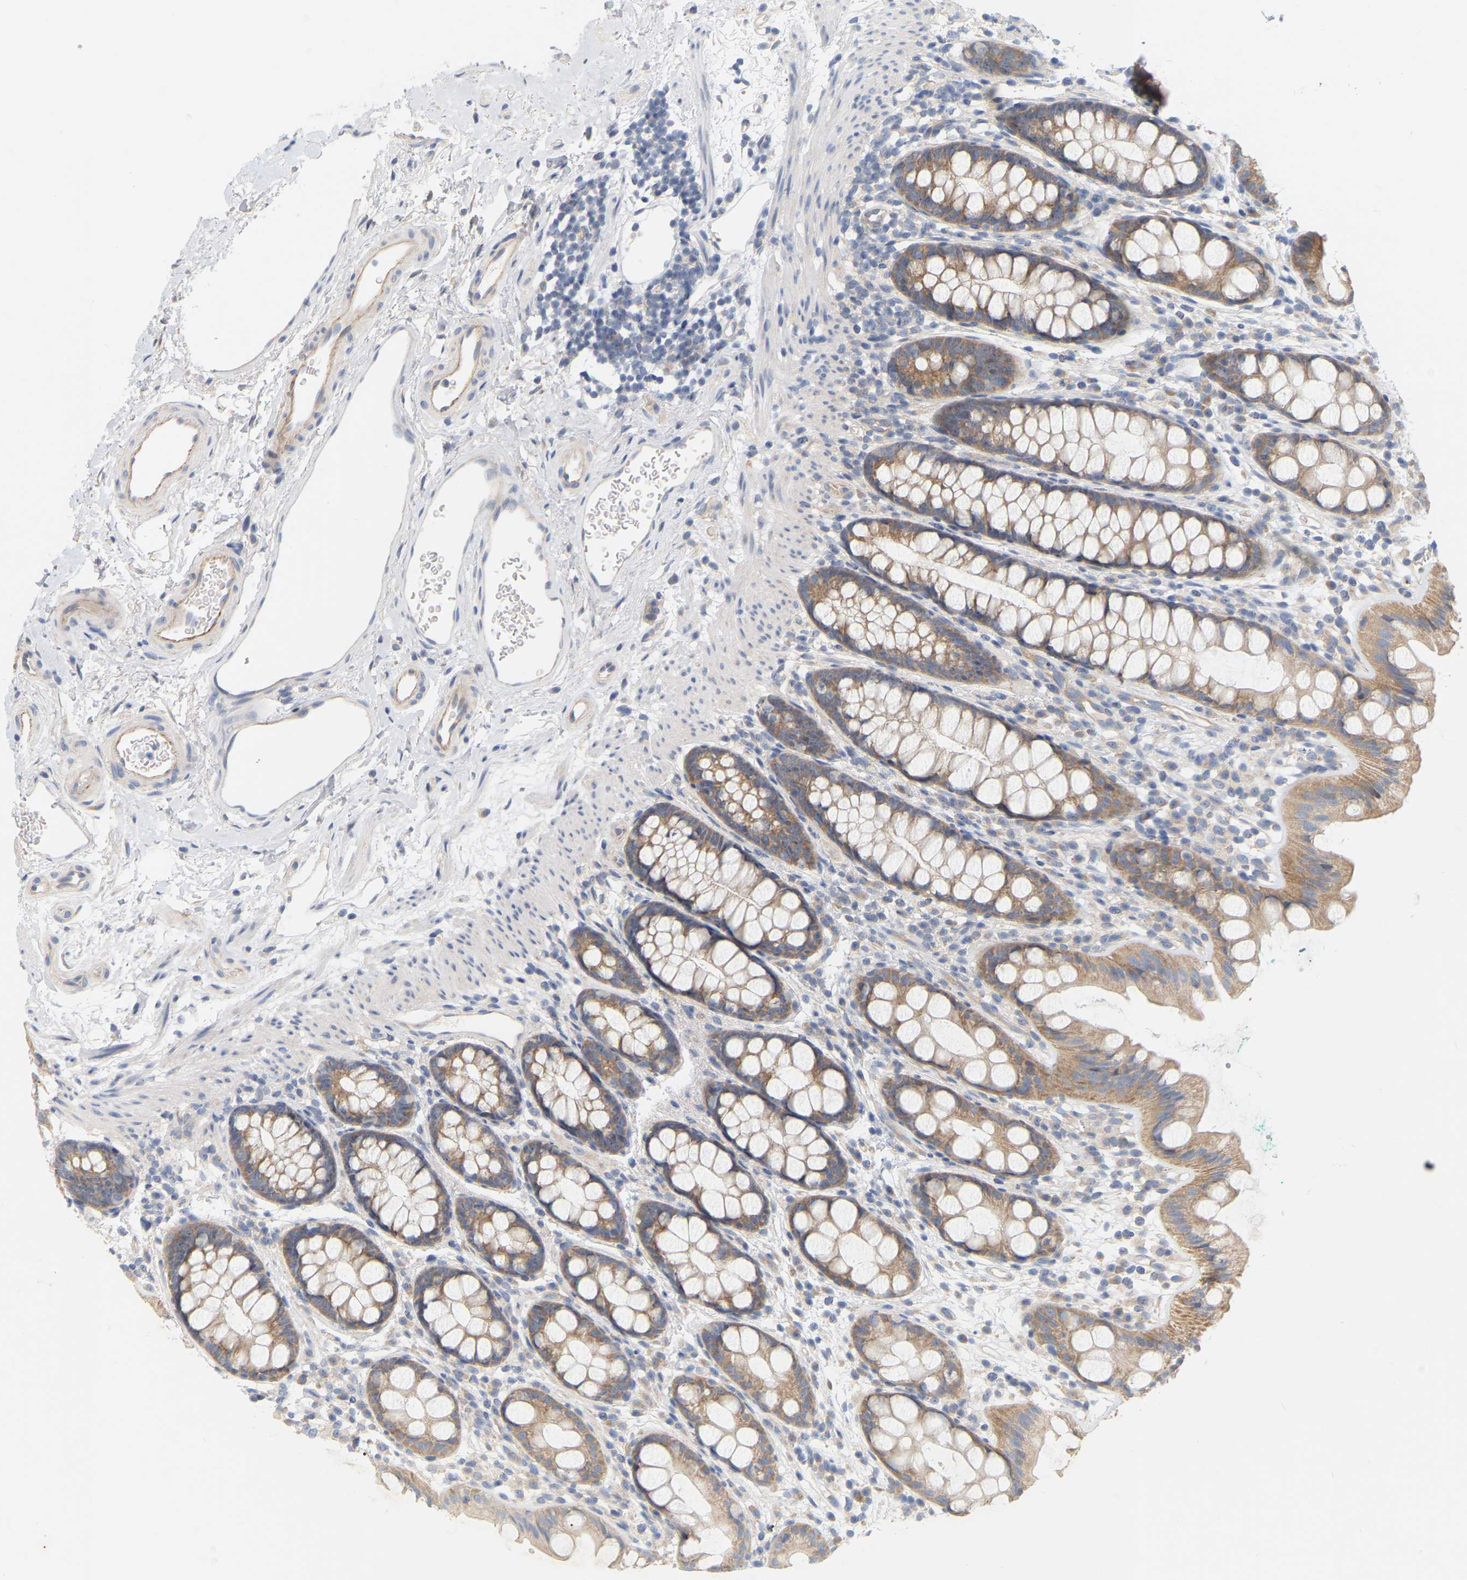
{"staining": {"intensity": "moderate", "quantity": ">75%", "location": "cytoplasmic/membranous"}, "tissue": "rectum", "cell_type": "Glandular cells", "image_type": "normal", "snomed": [{"axis": "morphology", "description": "Normal tissue, NOS"}, {"axis": "topography", "description": "Rectum"}], "caption": "IHC staining of normal rectum, which exhibits medium levels of moderate cytoplasmic/membranous positivity in about >75% of glandular cells indicating moderate cytoplasmic/membranous protein staining. The staining was performed using DAB (3,3'-diaminobenzidine) (brown) for protein detection and nuclei were counterstained in hematoxylin (blue).", "gene": "MINDY4", "patient": {"sex": "female", "age": 65}}